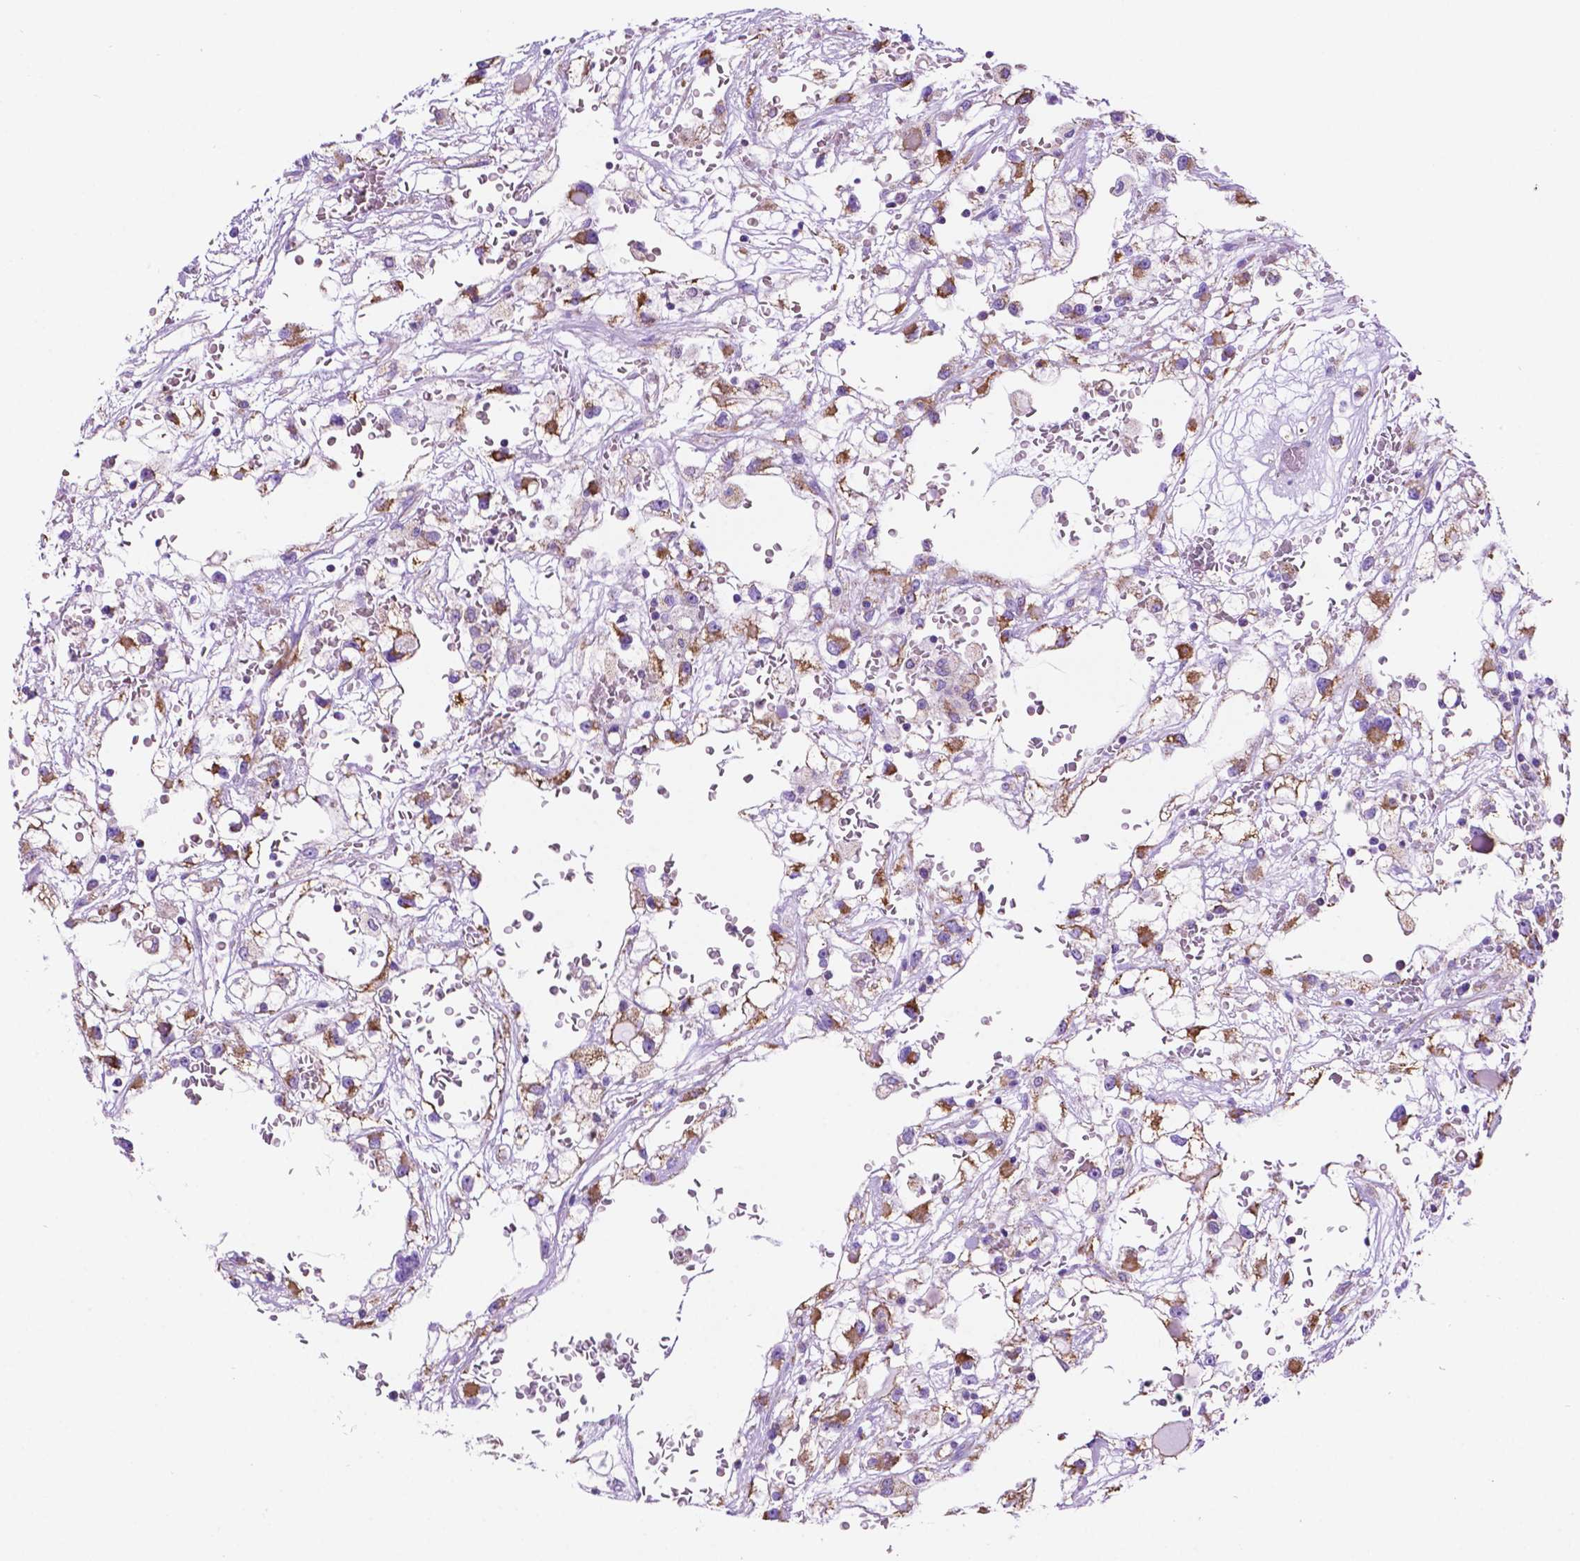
{"staining": {"intensity": "moderate", "quantity": "25%-75%", "location": "cytoplasmic/membranous"}, "tissue": "renal cancer", "cell_type": "Tumor cells", "image_type": "cancer", "snomed": [{"axis": "morphology", "description": "Adenocarcinoma, NOS"}, {"axis": "topography", "description": "Kidney"}], "caption": "About 25%-75% of tumor cells in renal cancer (adenocarcinoma) show moderate cytoplasmic/membranous protein expression as visualized by brown immunohistochemical staining.", "gene": "GDPD5", "patient": {"sex": "male", "age": 59}}